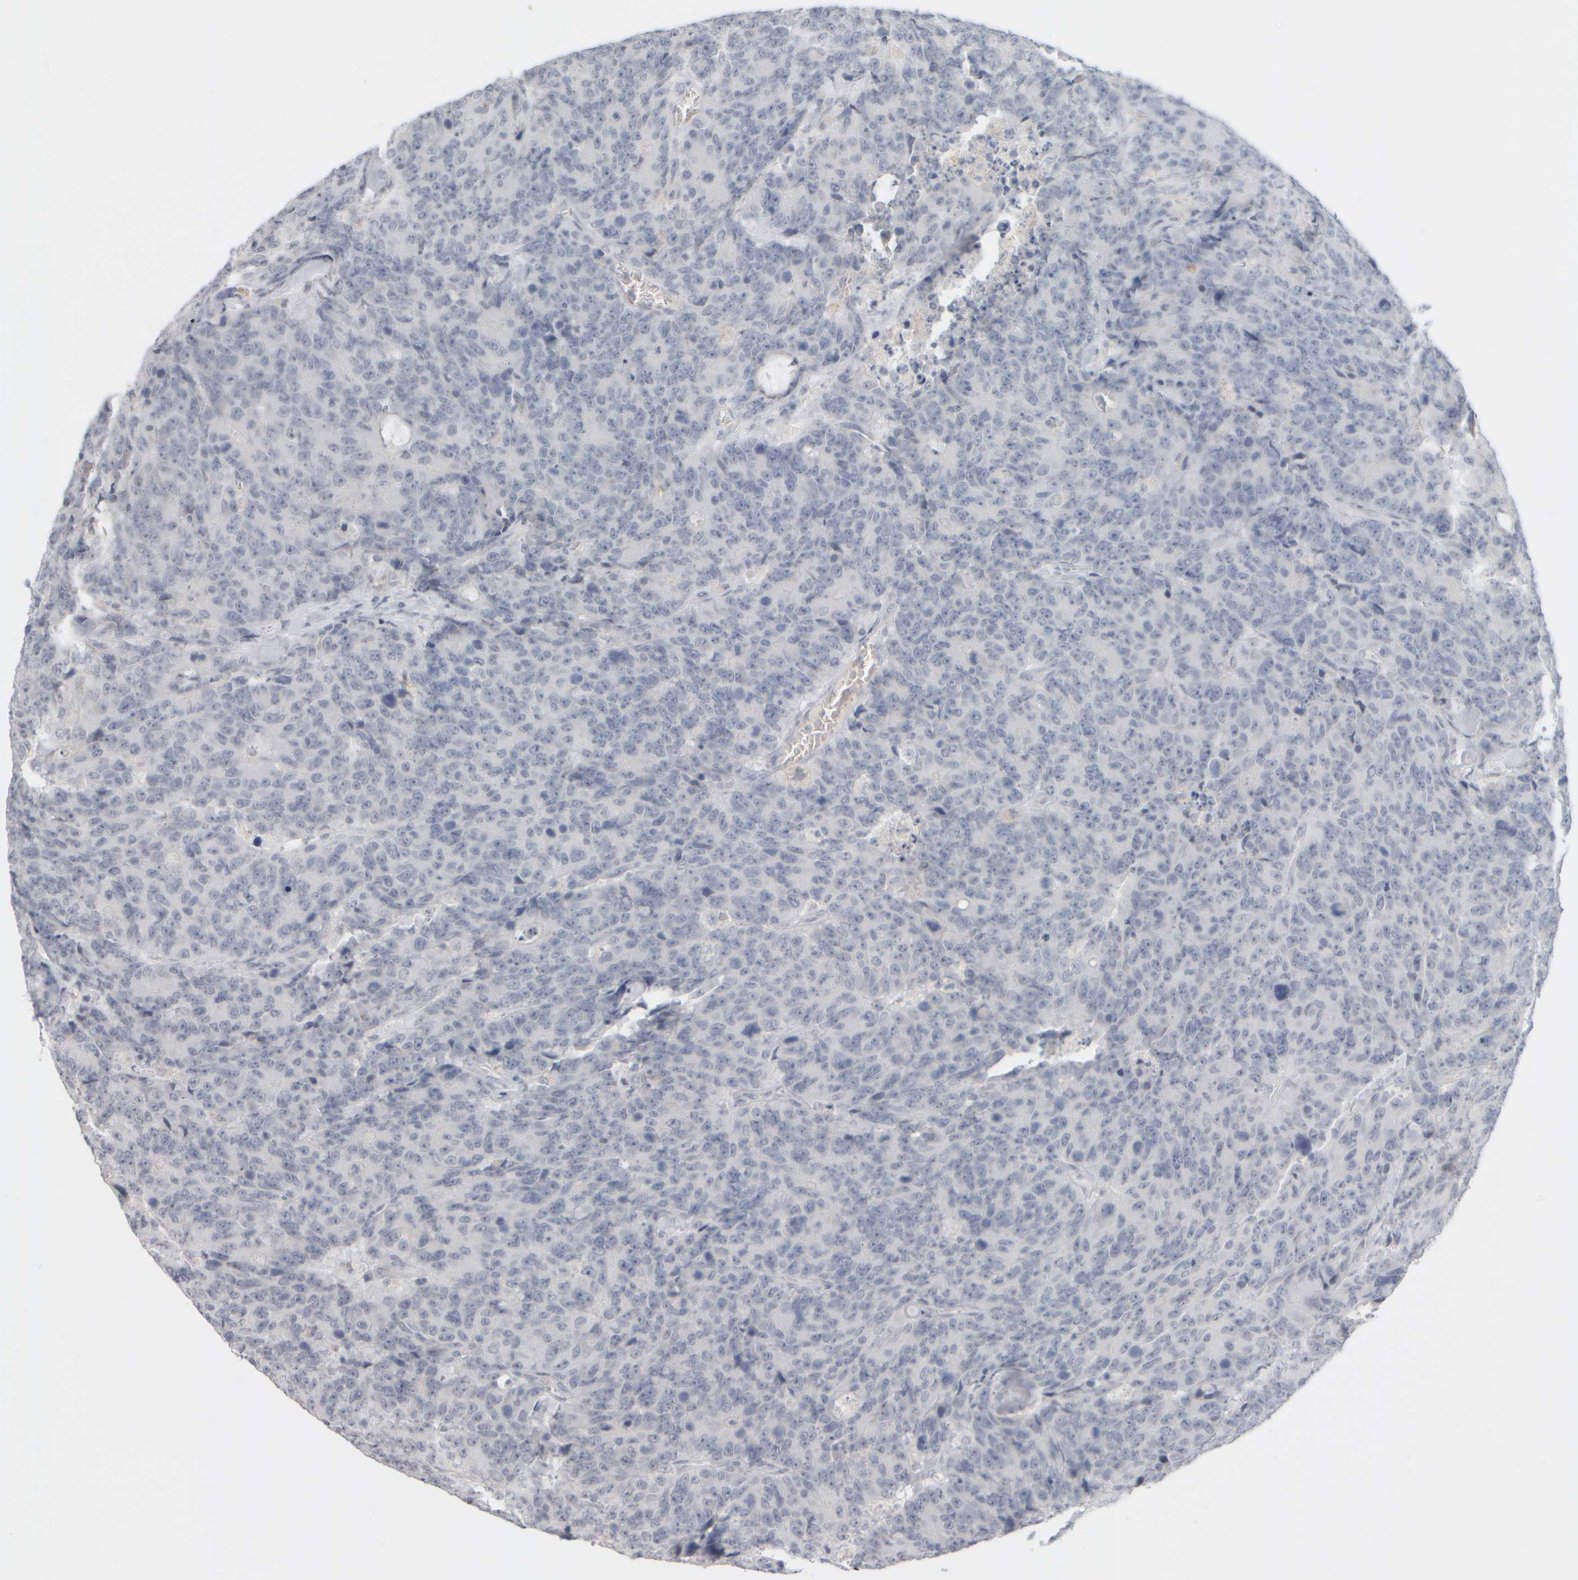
{"staining": {"intensity": "negative", "quantity": "none", "location": "none"}, "tissue": "colorectal cancer", "cell_type": "Tumor cells", "image_type": "cancer", "snomed": [{"axis": "morphology", "description": "Adenocarcinoma, NOS"}, {"axis": "topography", "description": "Colon"}], "caption": "Tumor cells are negative for brown protein staining in colorectal cancer (adenocarcinoma).", "gene": "ZNF112", "patient": {"sex": "female", "age": 86}}